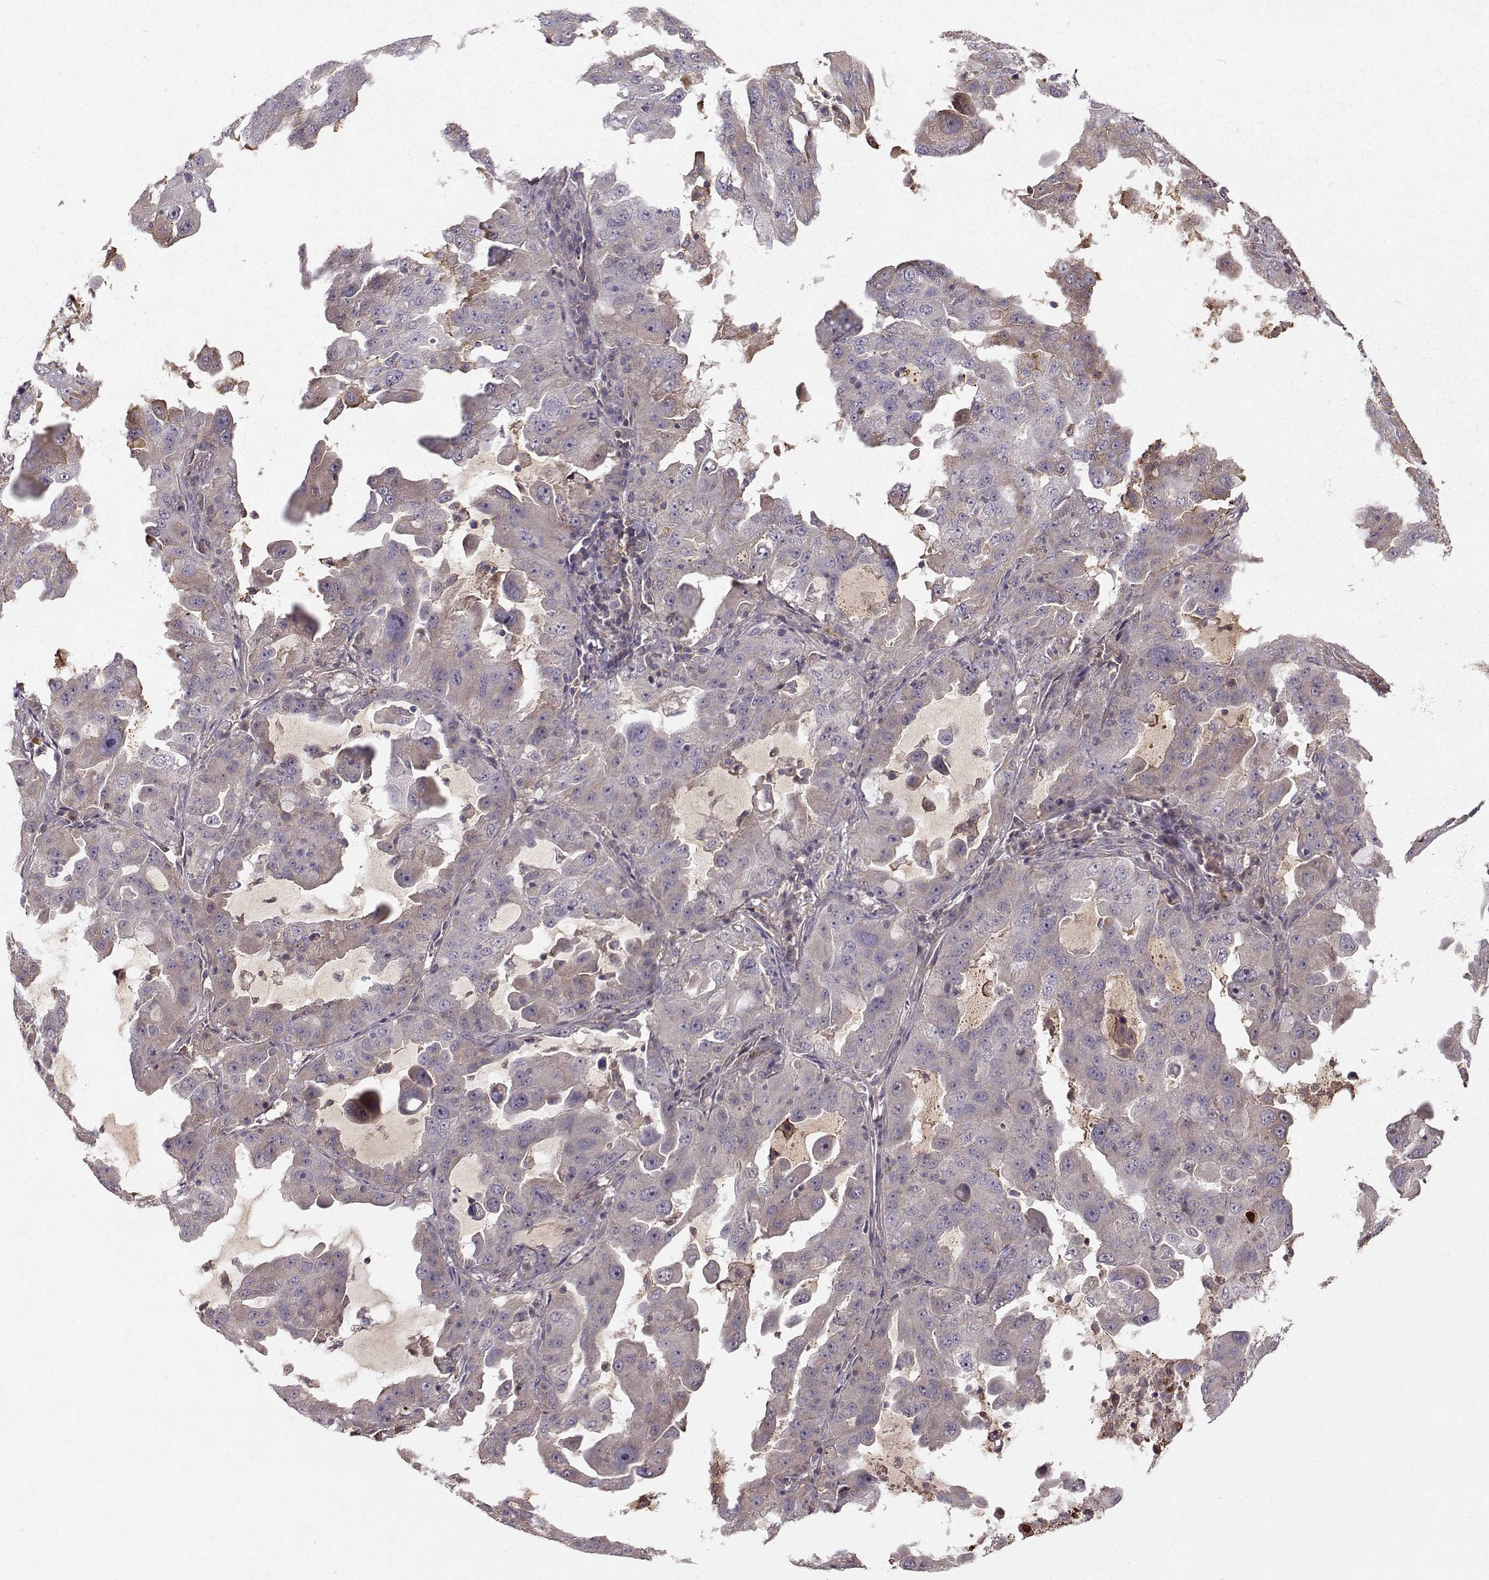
{"staining": {"intensity": "weak", "quantity": "<25%", "location": "cytoplasmic/membranous"}, "tissue": "lung cancer", "cell_type": "Tumor cells", "image_type": "cancer", "snomed": [{"axis": "morphology", "description": "Adenocarcinoma, NOS"}, {"axis": "topography", "description": "Lung"}], "caption": "An immunohistochemistry image of lung cancer is shown. There is no staining in tumor cells of lung cancer. The staining is performed using DAB brown chromogen with nuclei counter-stained in using hematoxylin.", "gene": "WNT6", "patient": {"sex": "female", "age": 61}}